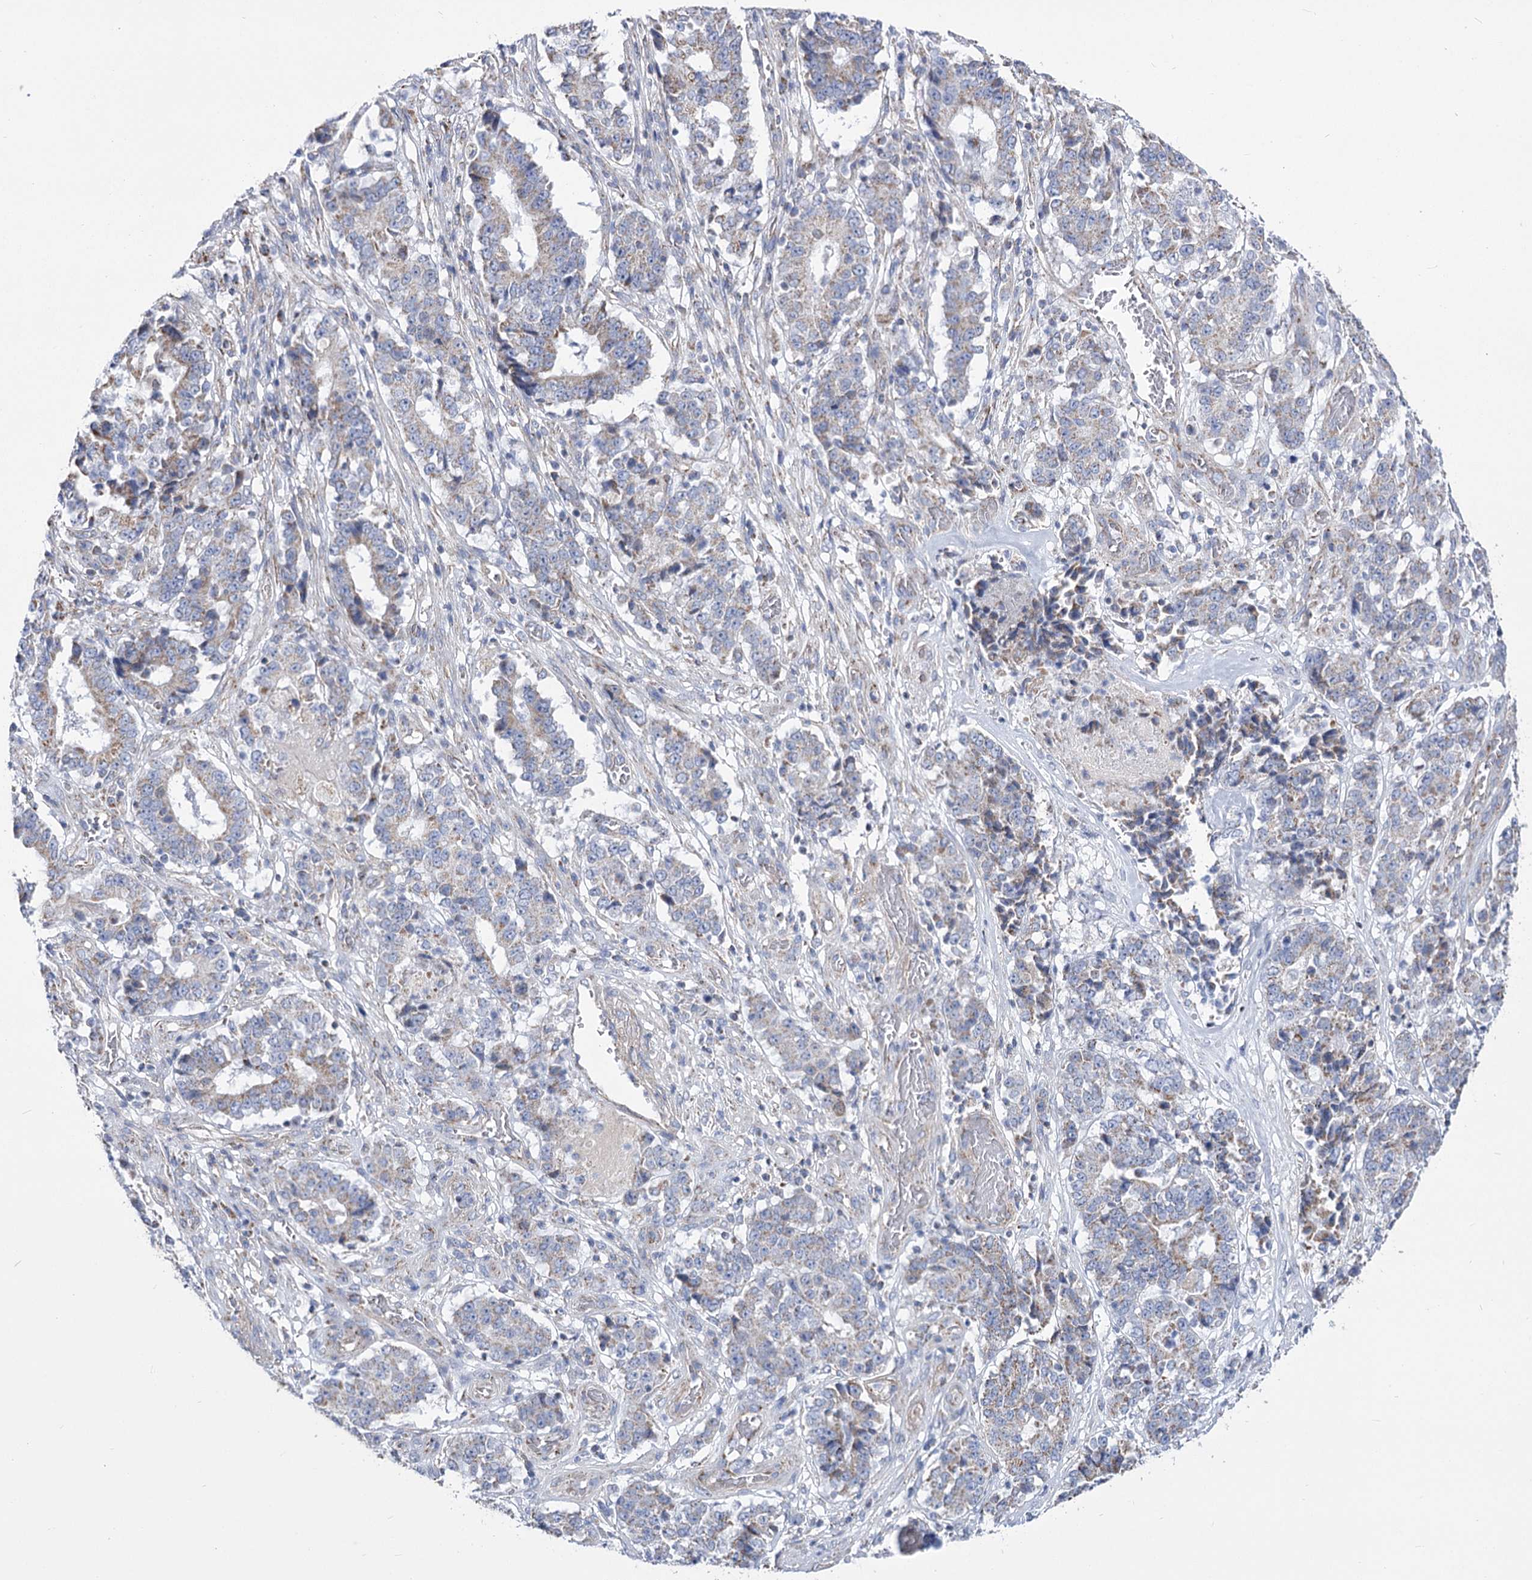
{"staining": {"intensity": "weak", "quantity": "<25%", "location": "cytoplasmic/membranous"}, "tissue": "stomach cancer", "cell_type": "Tumor cells", "image_type": "cancer", "snomed": [{"axis": "morphology", "description": "Adenocarcinoma, NOS"}, {"axis": "topography", "description": "Stomach"}], "caption": "This is an immunohistochemistry (IHC) micrograph of stomach cancer. There is no positivity in tumor cells.", "gene": "PDHB", "patient": {"sex": "male", "age": 59}}